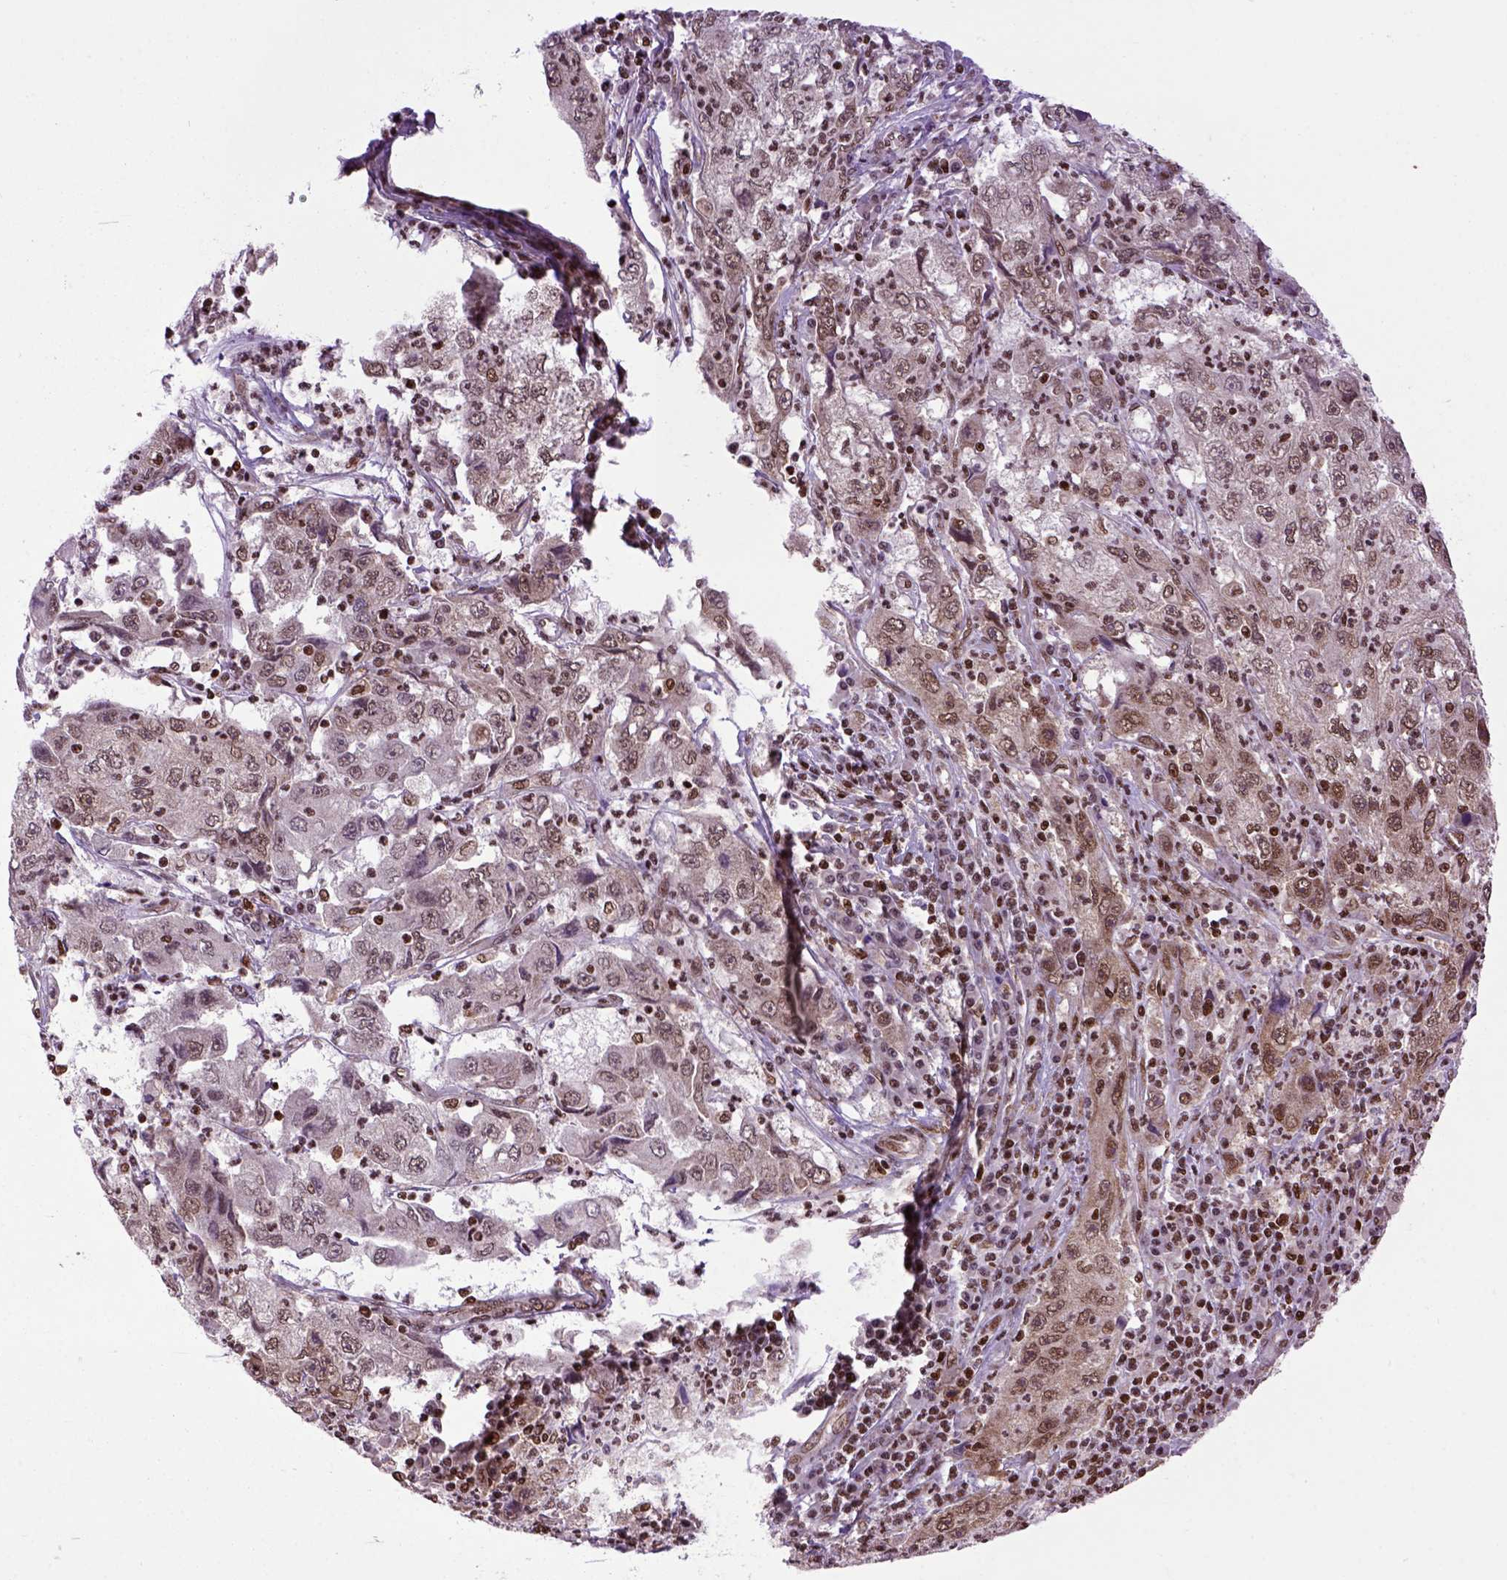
{"staining": {"intensity": "weak", "quantity": "<25%", "location": "nuclear"}, "tissue": "cervical cancer", "cell_type": "Tumor cells", "image_type": "cancer", "snomed": [{"axis": "morphology", "description": "Squamous cell carcinoma, NOS"}, {"axis": "topography", "description": "Cervix"}], "caption": "High power microscopy micrograph of an immunohistochemistry micrograph of squamous cell carcinoma (cervical), revealing no significant staining in tumor cells.", "gene": "CELF1", "patient": {"sex": "female", "age": 36}}